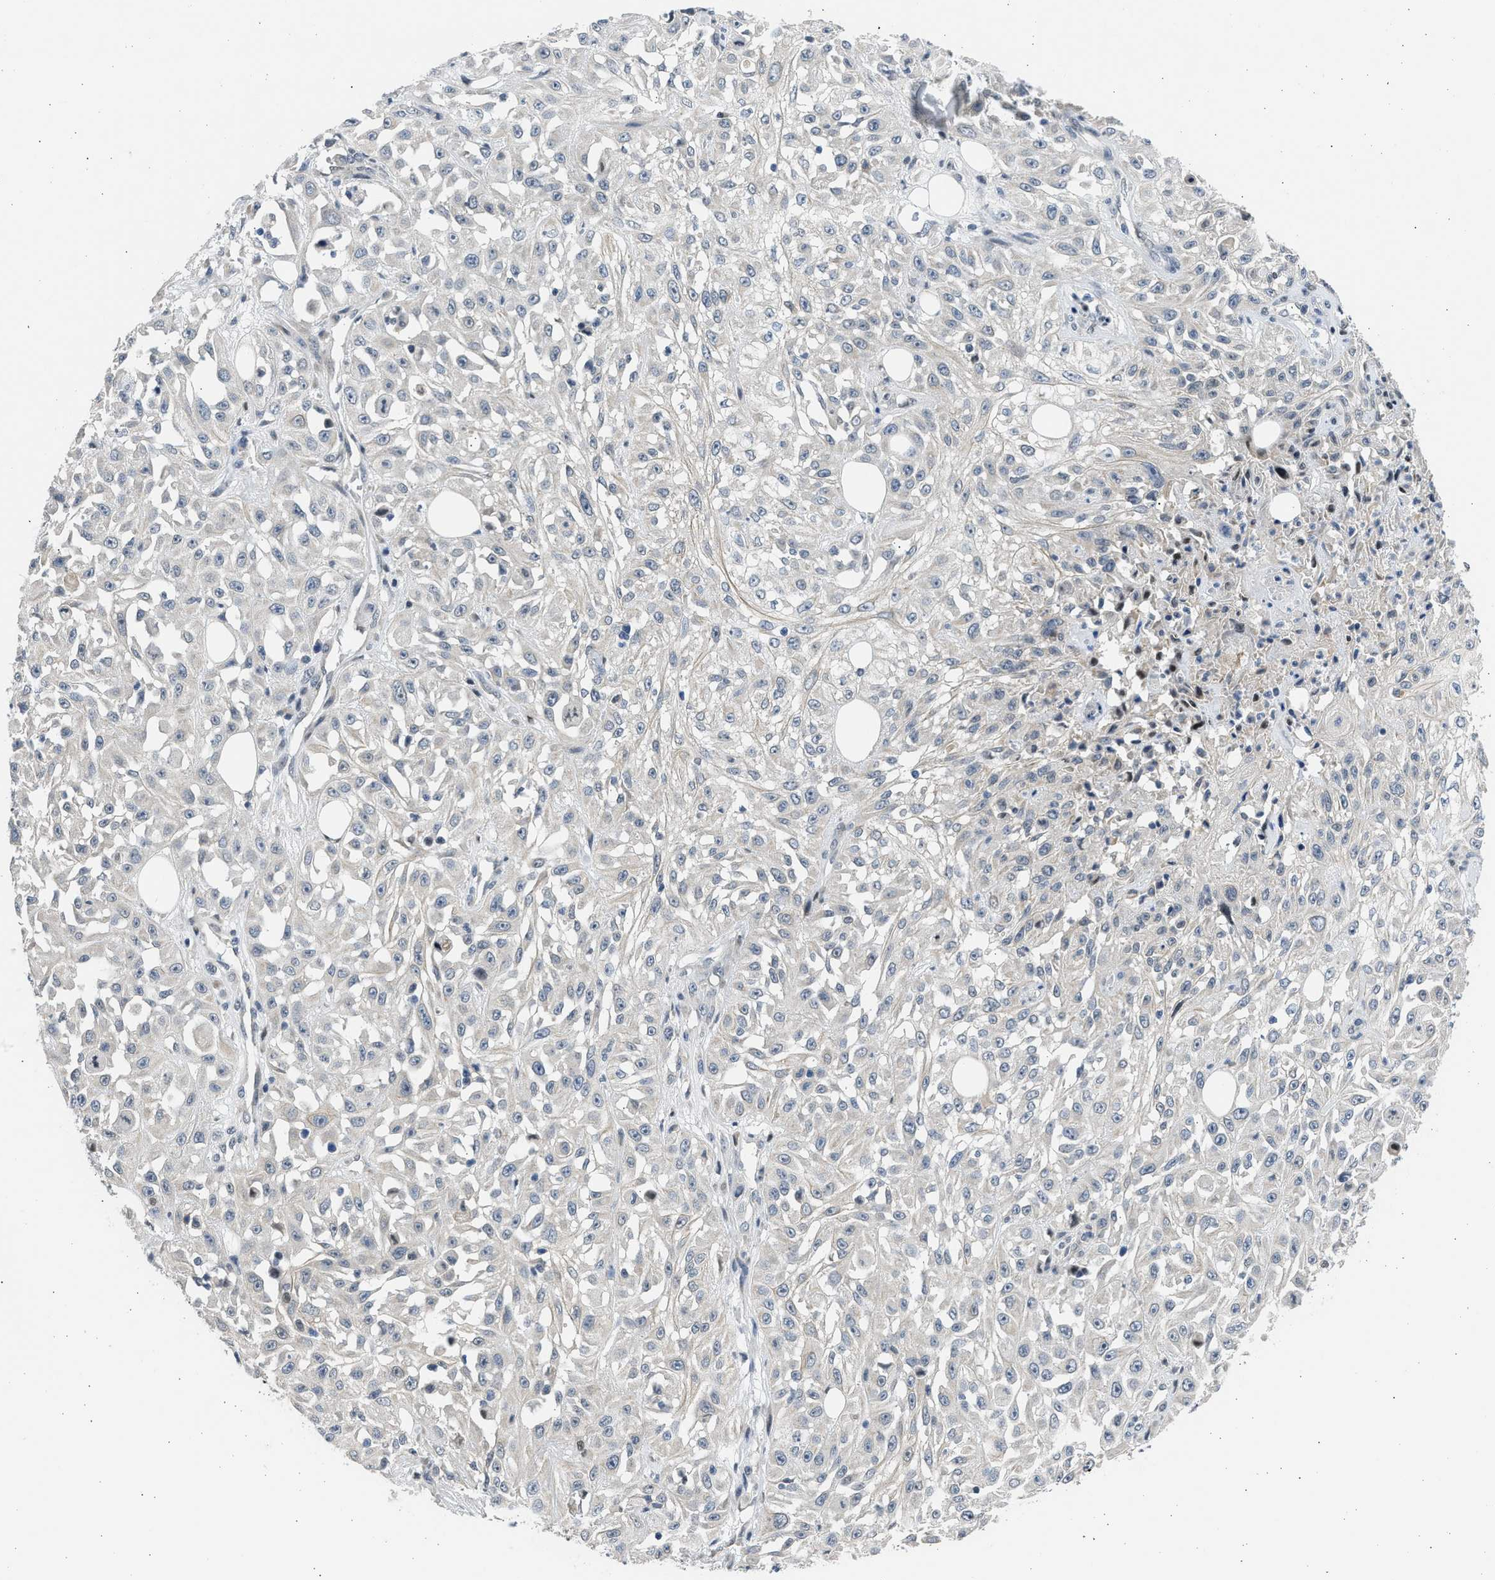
{"staining": {"intensity": "negative", "quantity": "none", "location": "none"}, "tissue": "skin cancer", "cell_type": "Tumor cells", "image_type": "cancer", "snomed": [{"axis": "morphology", "description": "Squamous cell carcinoma, NOS"}, {"axis": "morphology", "description": "Squamous cell carcinoma, metastatic, NOS"}, {"axis": "topography", "description": "Skin"}, {"axis": "topography", "description": "Lymph node"}], "caption": "Tumor cells show no significant staining in squamous cell carcinoma (skin).", "gene": "HMGN3", "patient": {"sex": "male", "age": 75}}